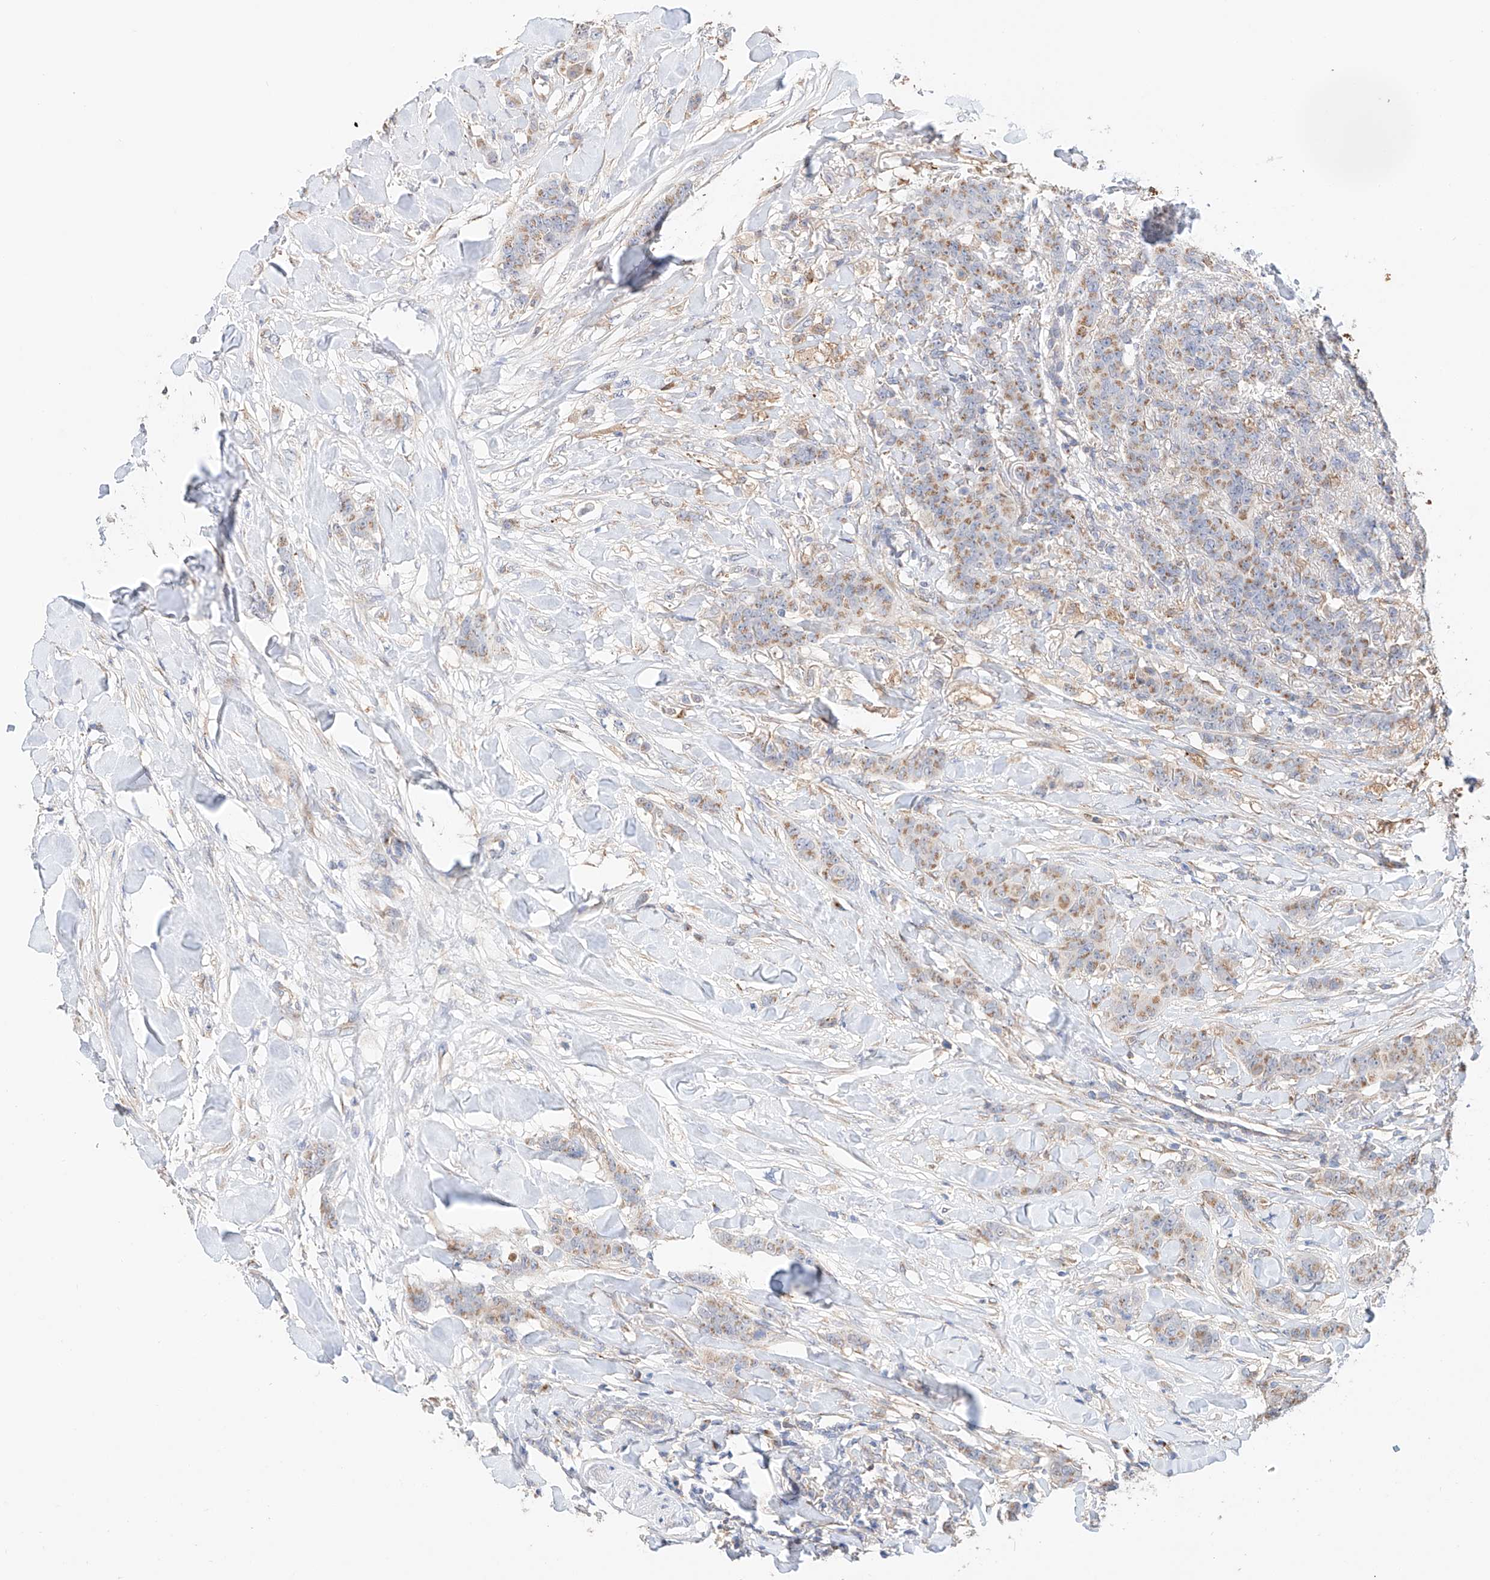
{"staining": {"intensity": "moderate", "quantity": ">75%", "location": "cytoplasmic/membranous"}, "tissue": "breast cancer", "cell_type": "Tumor cells", "image_type": "cancer", "snomed": [{"axis": "morphology", "description": "Duct carcinoma"}, {"axis": "topography", "description": "Breast"}], "caption": "This micrograph demonstrates immunohistochemistry (IHC) staining of breast cancer (intraductal carcinoma), with medium moderate cytoplasmic/membranous staining in about >75% of tumor cells.", "gene": "MOSPD1", "patient": {"sex": "female", "age": 40}}